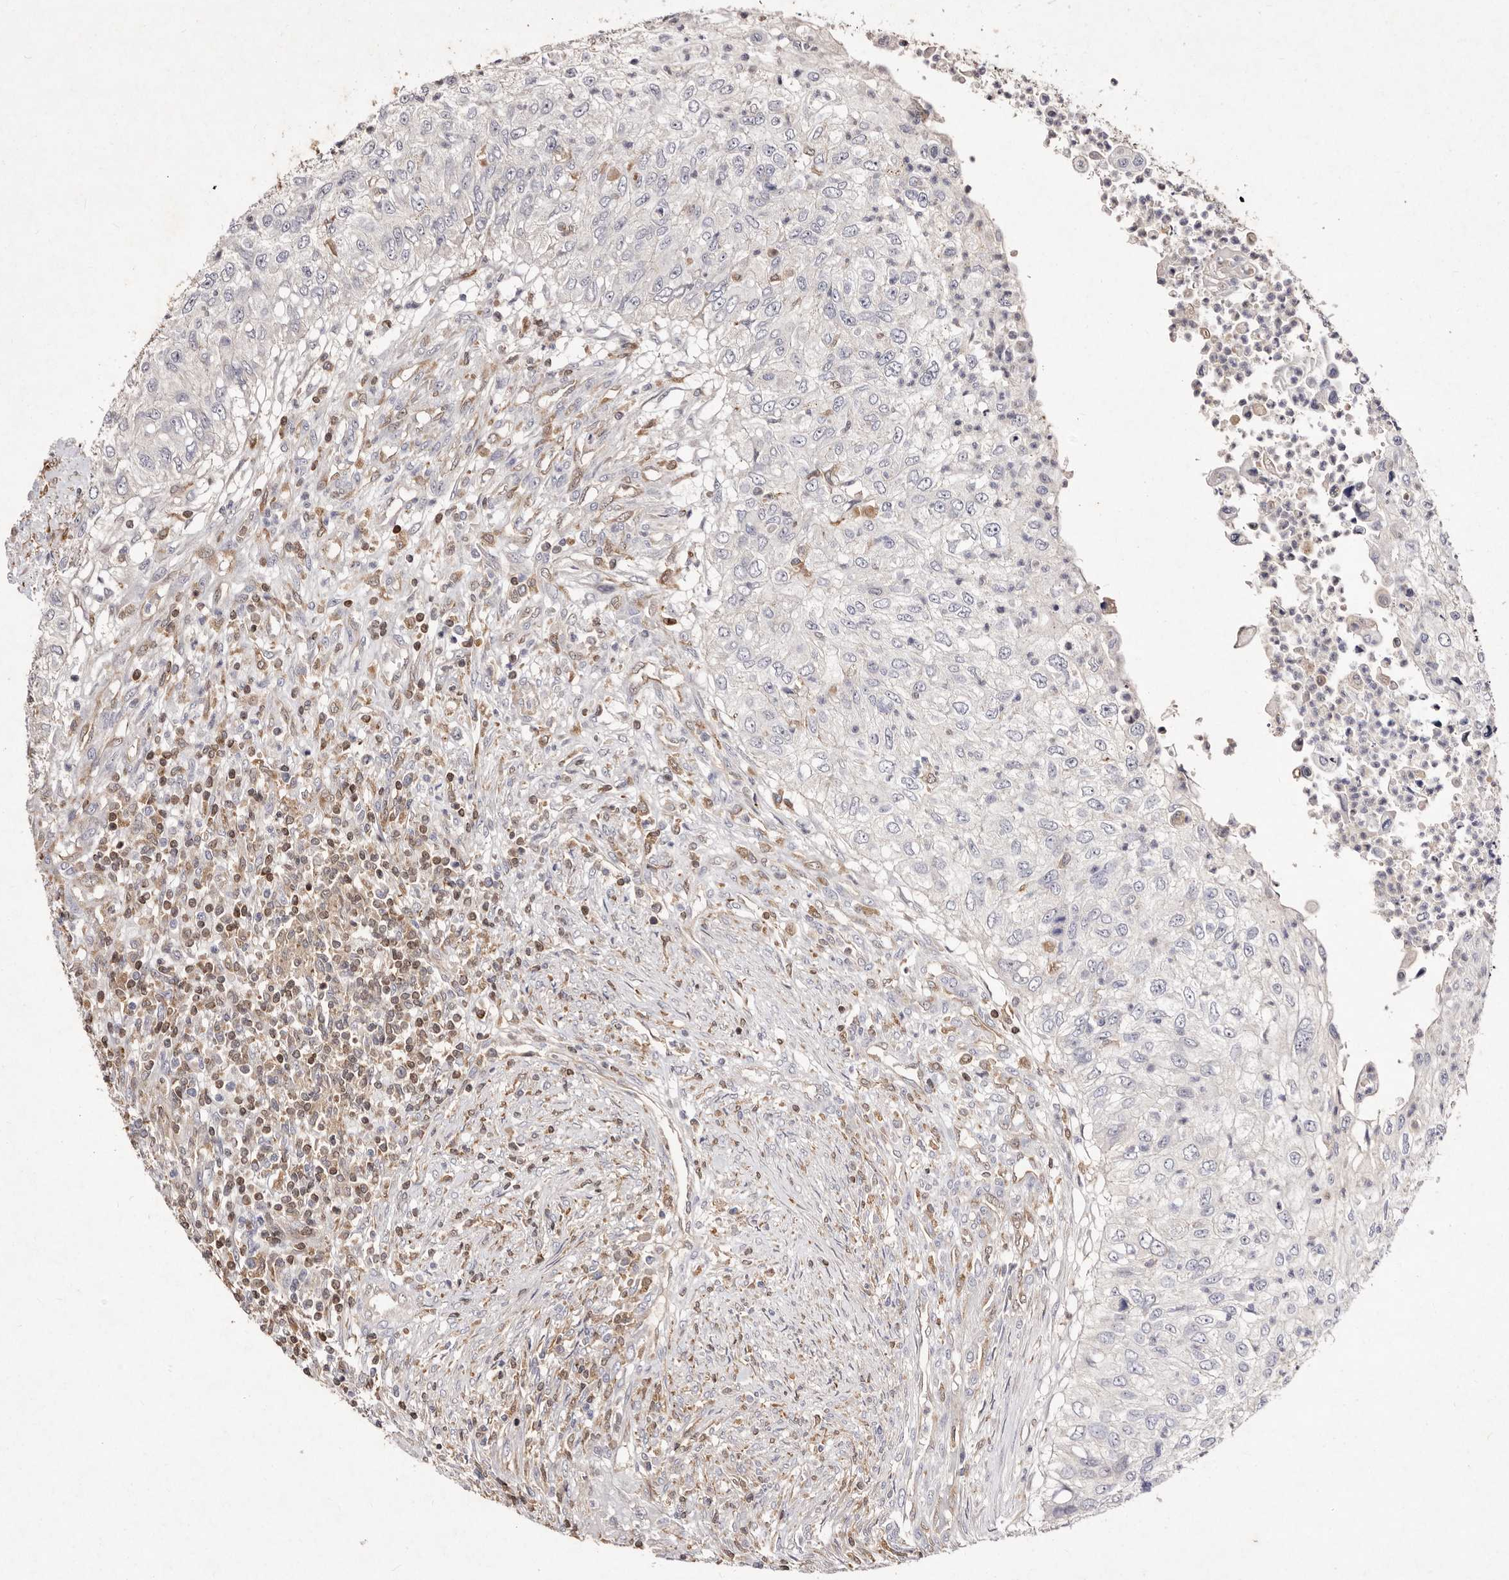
{"staining": {"intensity": "negative", "quantity": "none", "location": "none"}, "tissue": "urothelial cancer", "cell_type": "Tumor cells", "image_type": "cancer", "snomed": [{"axis": "morphology", "description": "Urothelial carcinoma, High grade"}, {"axis": "topography", "description": "Urinary bladder"}], "caption": "Urothelial cancer was stained to show a protein in brown. There is no significant staining in tumor cells. Brightfield microscopy of IHC stained with DAB (brown) and hematoxylin (blue), captured at high magnification.", "gene": "GIMAP4", "patient": {"sex": "female", "age": 60}}